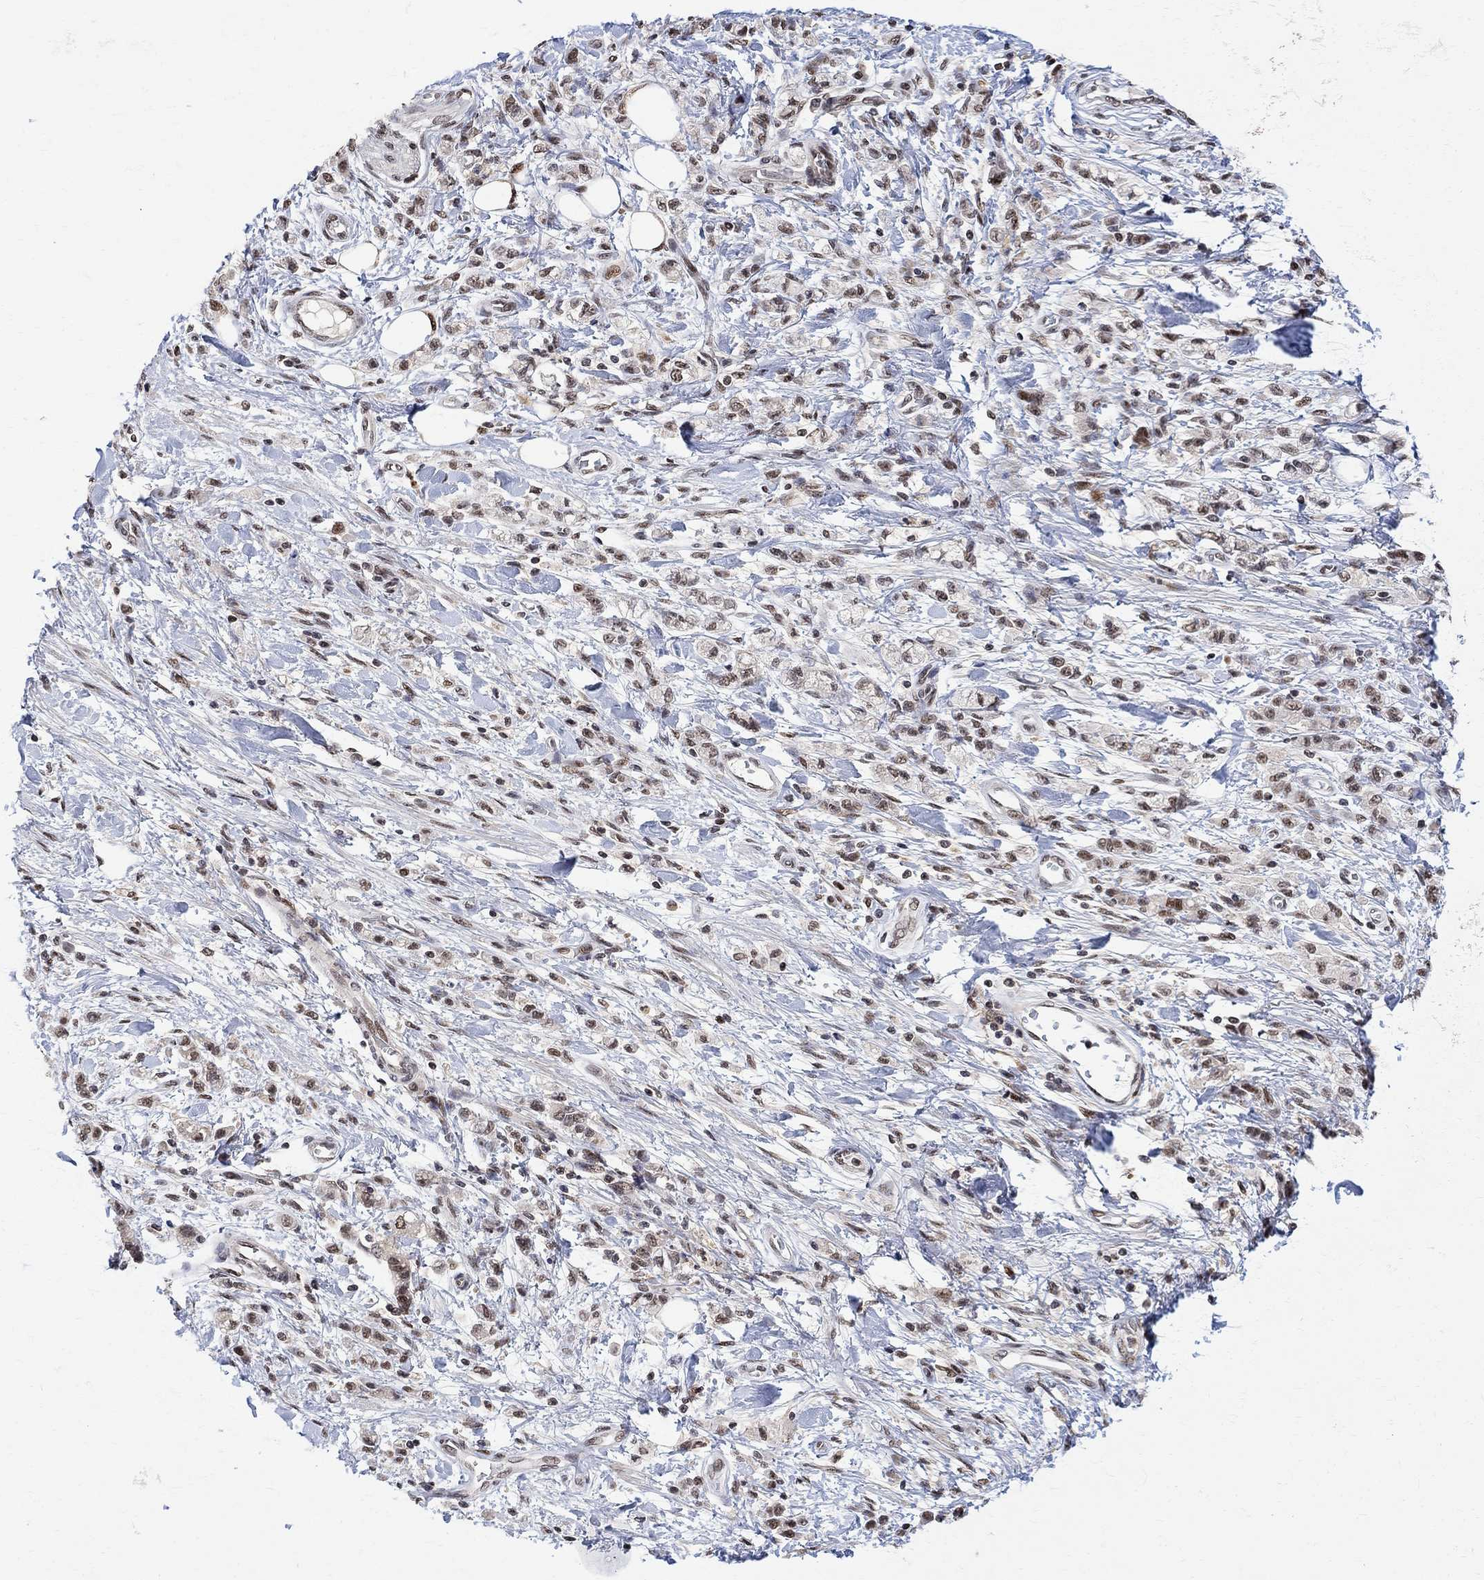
{"staining": {"intensity": "moderate", "quantity": "<25%", "location": "nuclear"}, "tissue": "stomach cancer", "cell_type": "Tumor cells", "image_type": "cancer", "snomed": [{"axis": "morphology", "description": "Adenocarcinoma, NOS"}, {"axis": "topography", "description": "Stomach"}], "caption": "Protein analysis of stomach adenocarcinoma tissue demonstrates moderate nuclear positivity in about <25% of tumor cells. The protein is shown in brown color, while the nuclei are stained blue.", "gene": "E4F1", "patient": {"sex": "male", "age": 77}}